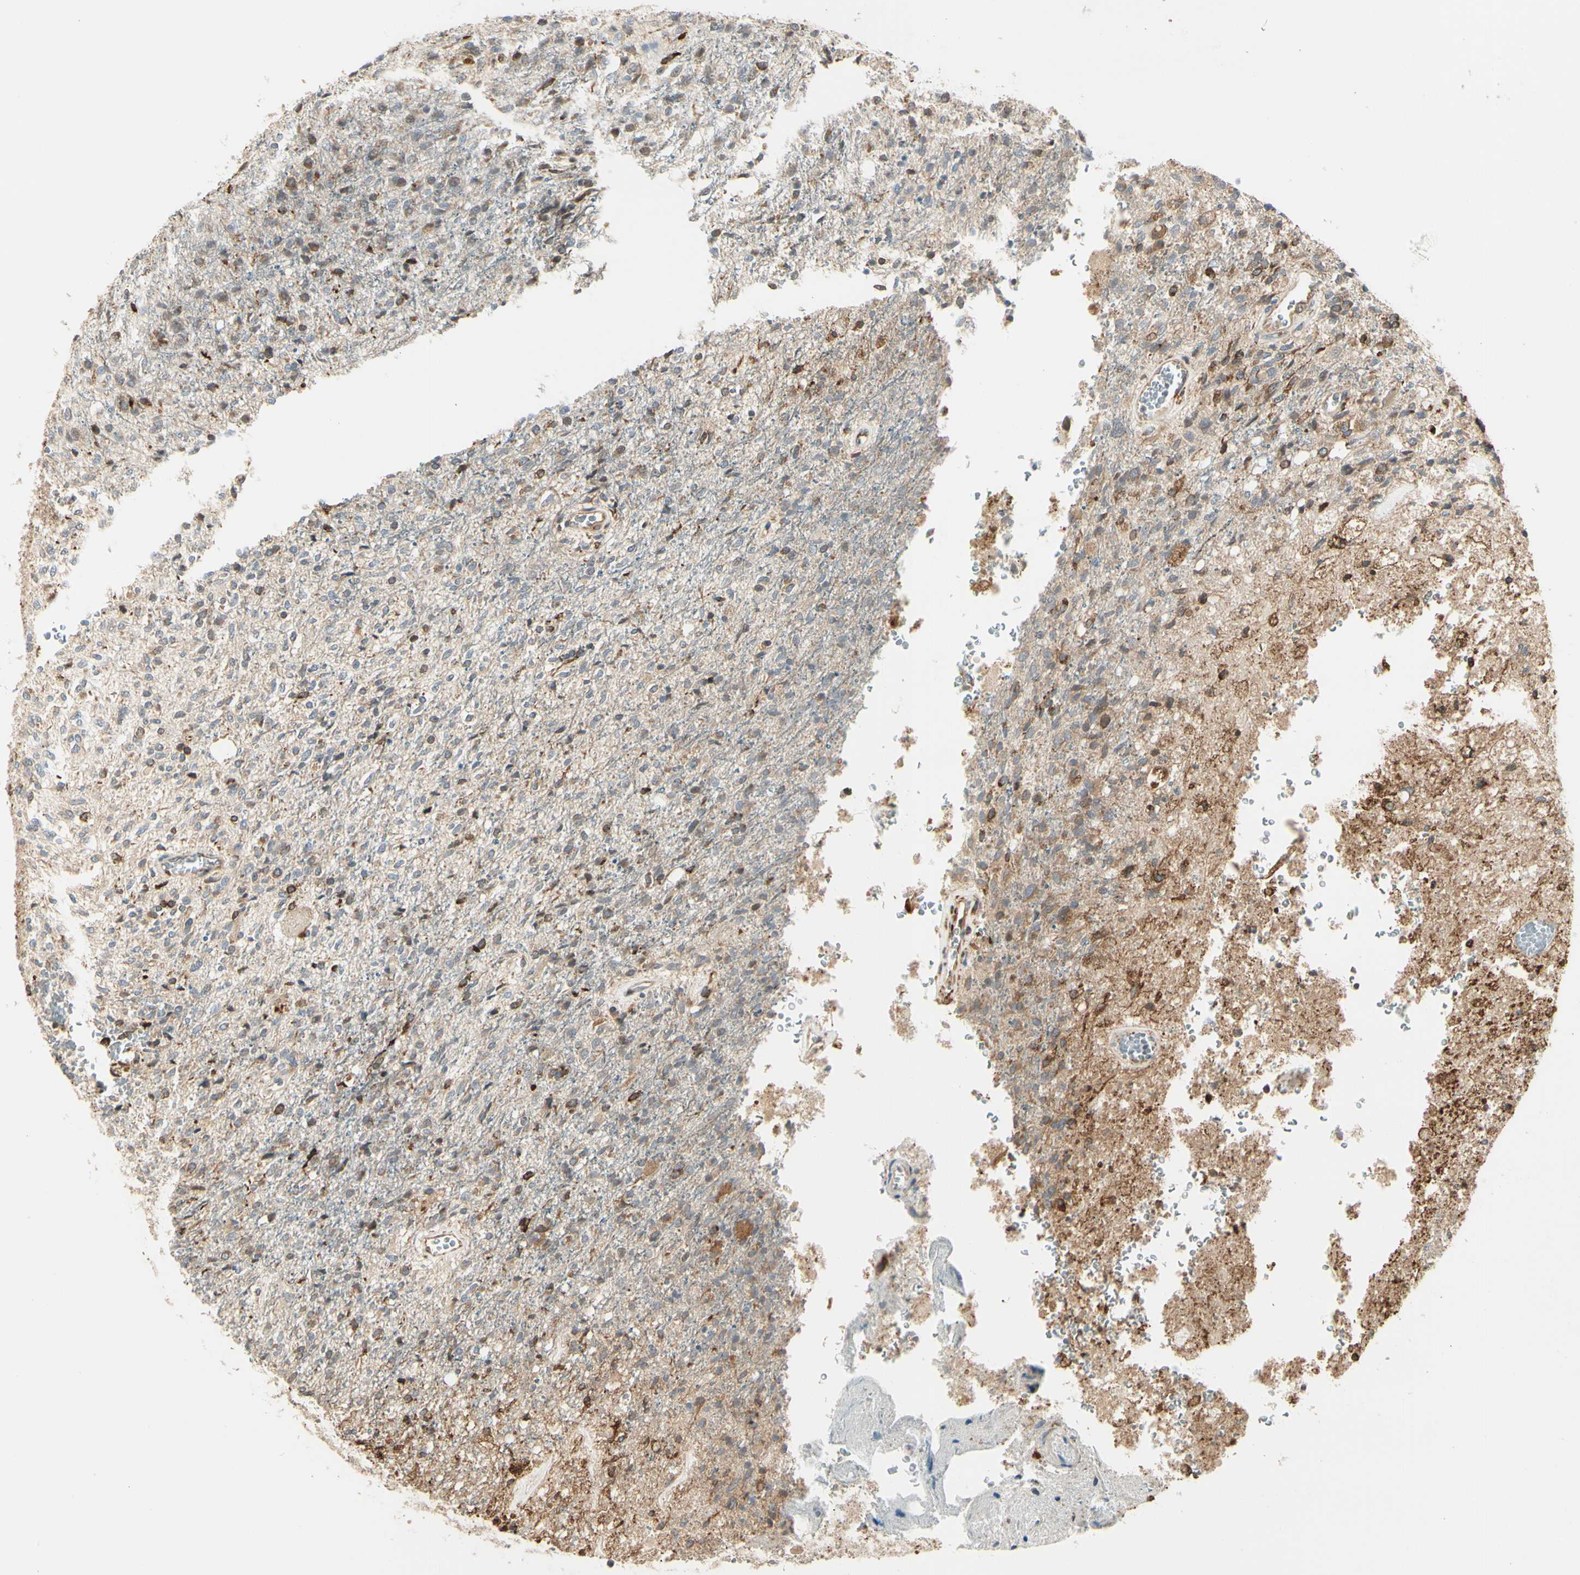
{"staining": {"intensity": "moderate", "quantity": "25%-75%", "location": "cytoplasmic/membranous"}, "tissue": "glioma", "cell_type": "Tumor cells", "image_type": "cancer", "snomed": [{"axis": "morphology", "description": "Normal tissue, NOS"}, {"axis": "morphology", "description": "Glioma, malignant, High grade"}, {"axis": "topography", "description": "Cerebral cortex"}], "caption": "Protein staining of glioma tissue demonstrates moderate cytoplasmic/membranous staining in approximately 25%-75% of tumor cells. The protein of interest is shown in brown color, while the nuclei are stained blue.", "gene": "HSP90B1", "patient": {"sex": "male", "age": 77}}